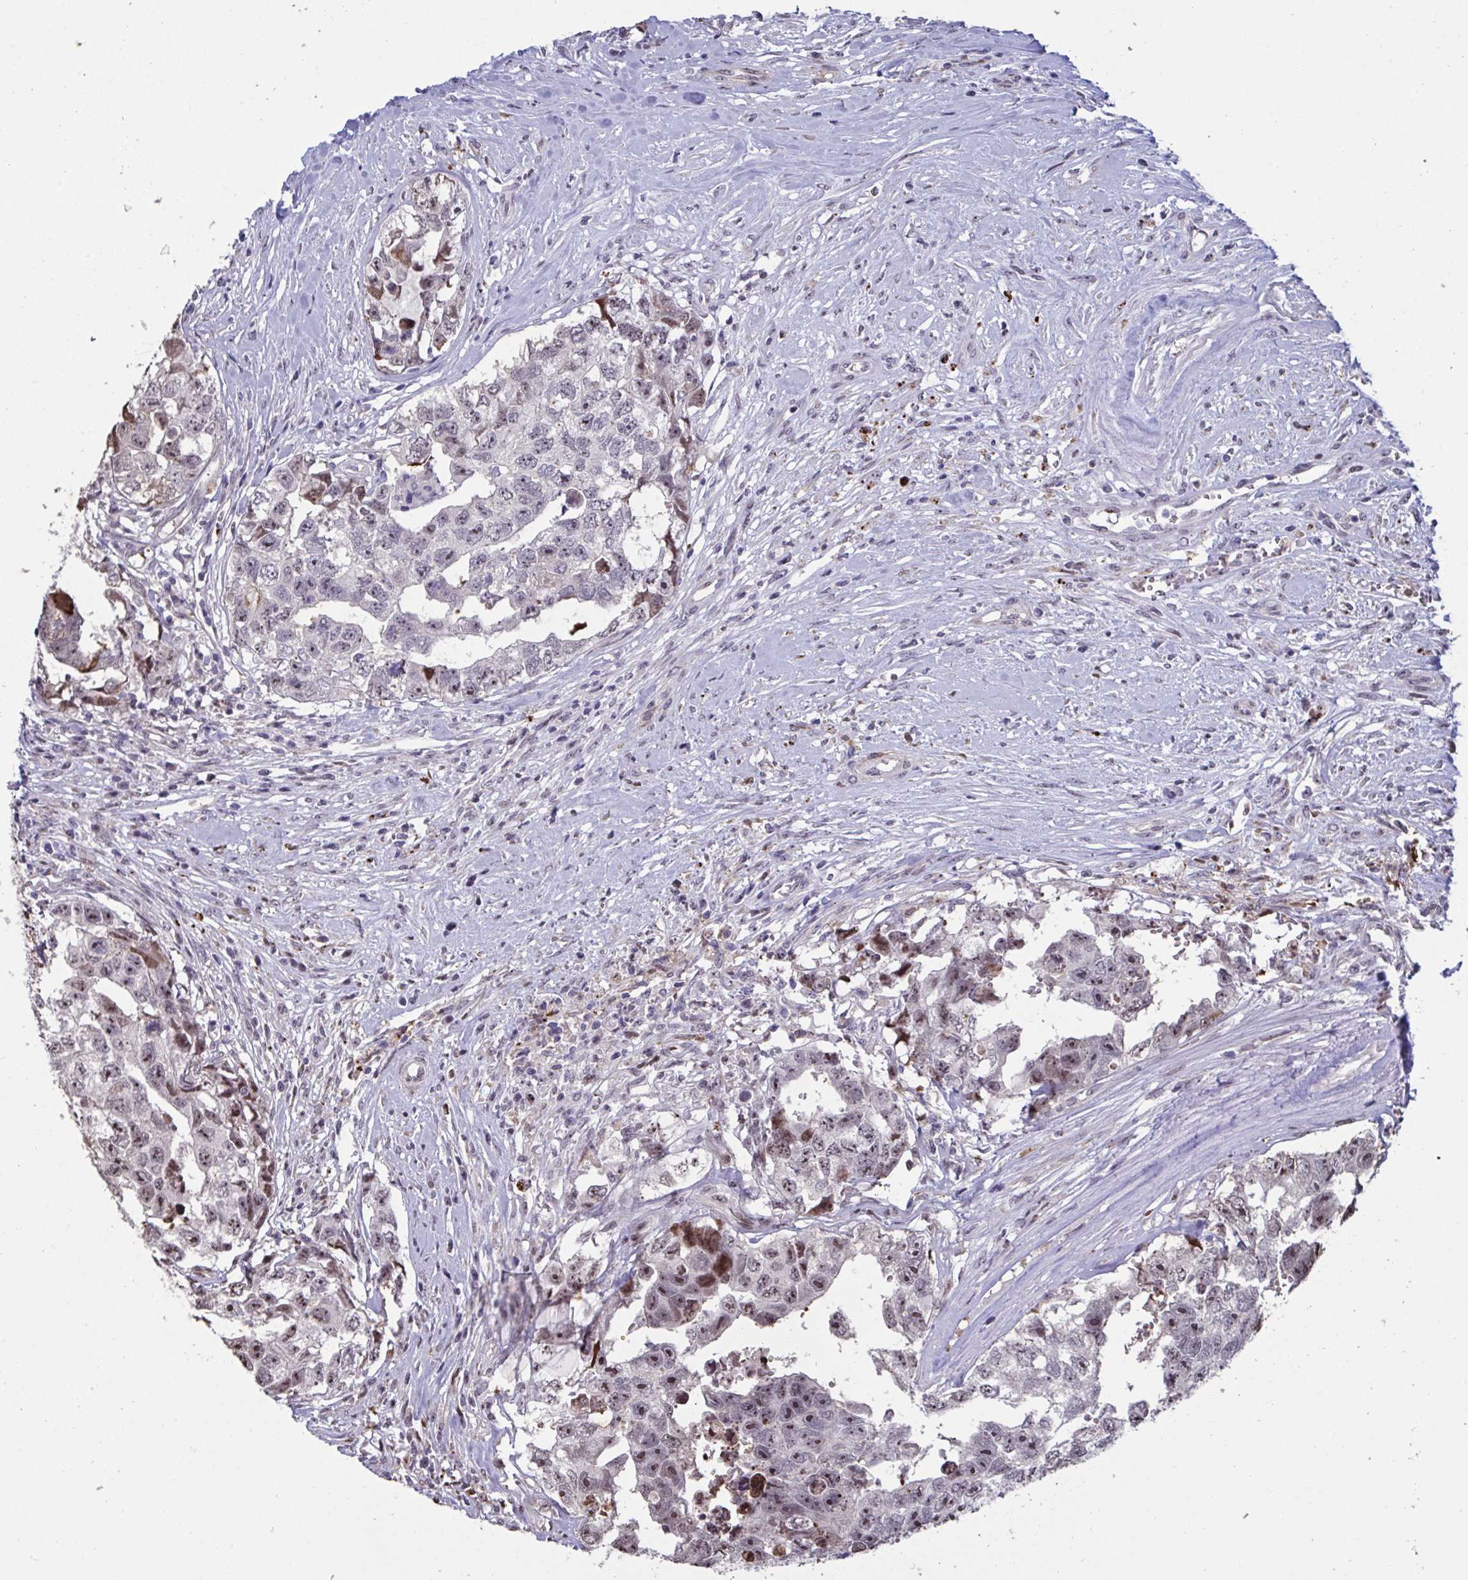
{"staining": {"intensity": "strong", "quantity": "<25%", "location": "cytoplasmic/membranous,nuclear"}, "tissue": "testis cancer", "cell_type": "Tumor cells", "image_type": "cancer", "snomed": [{"axis": "morphology", "description": "Carcinoma, Embryonal, NOS"}, {"axis": "topography", "description": "Testis"}], "caption": "A brown stain highlights strong cytoplasmic/membranous and nuclear positivity of a protein in testis cancer tumor cells.", "gene": "PELI2", "patient": {"sex": "male", "age": 22}}